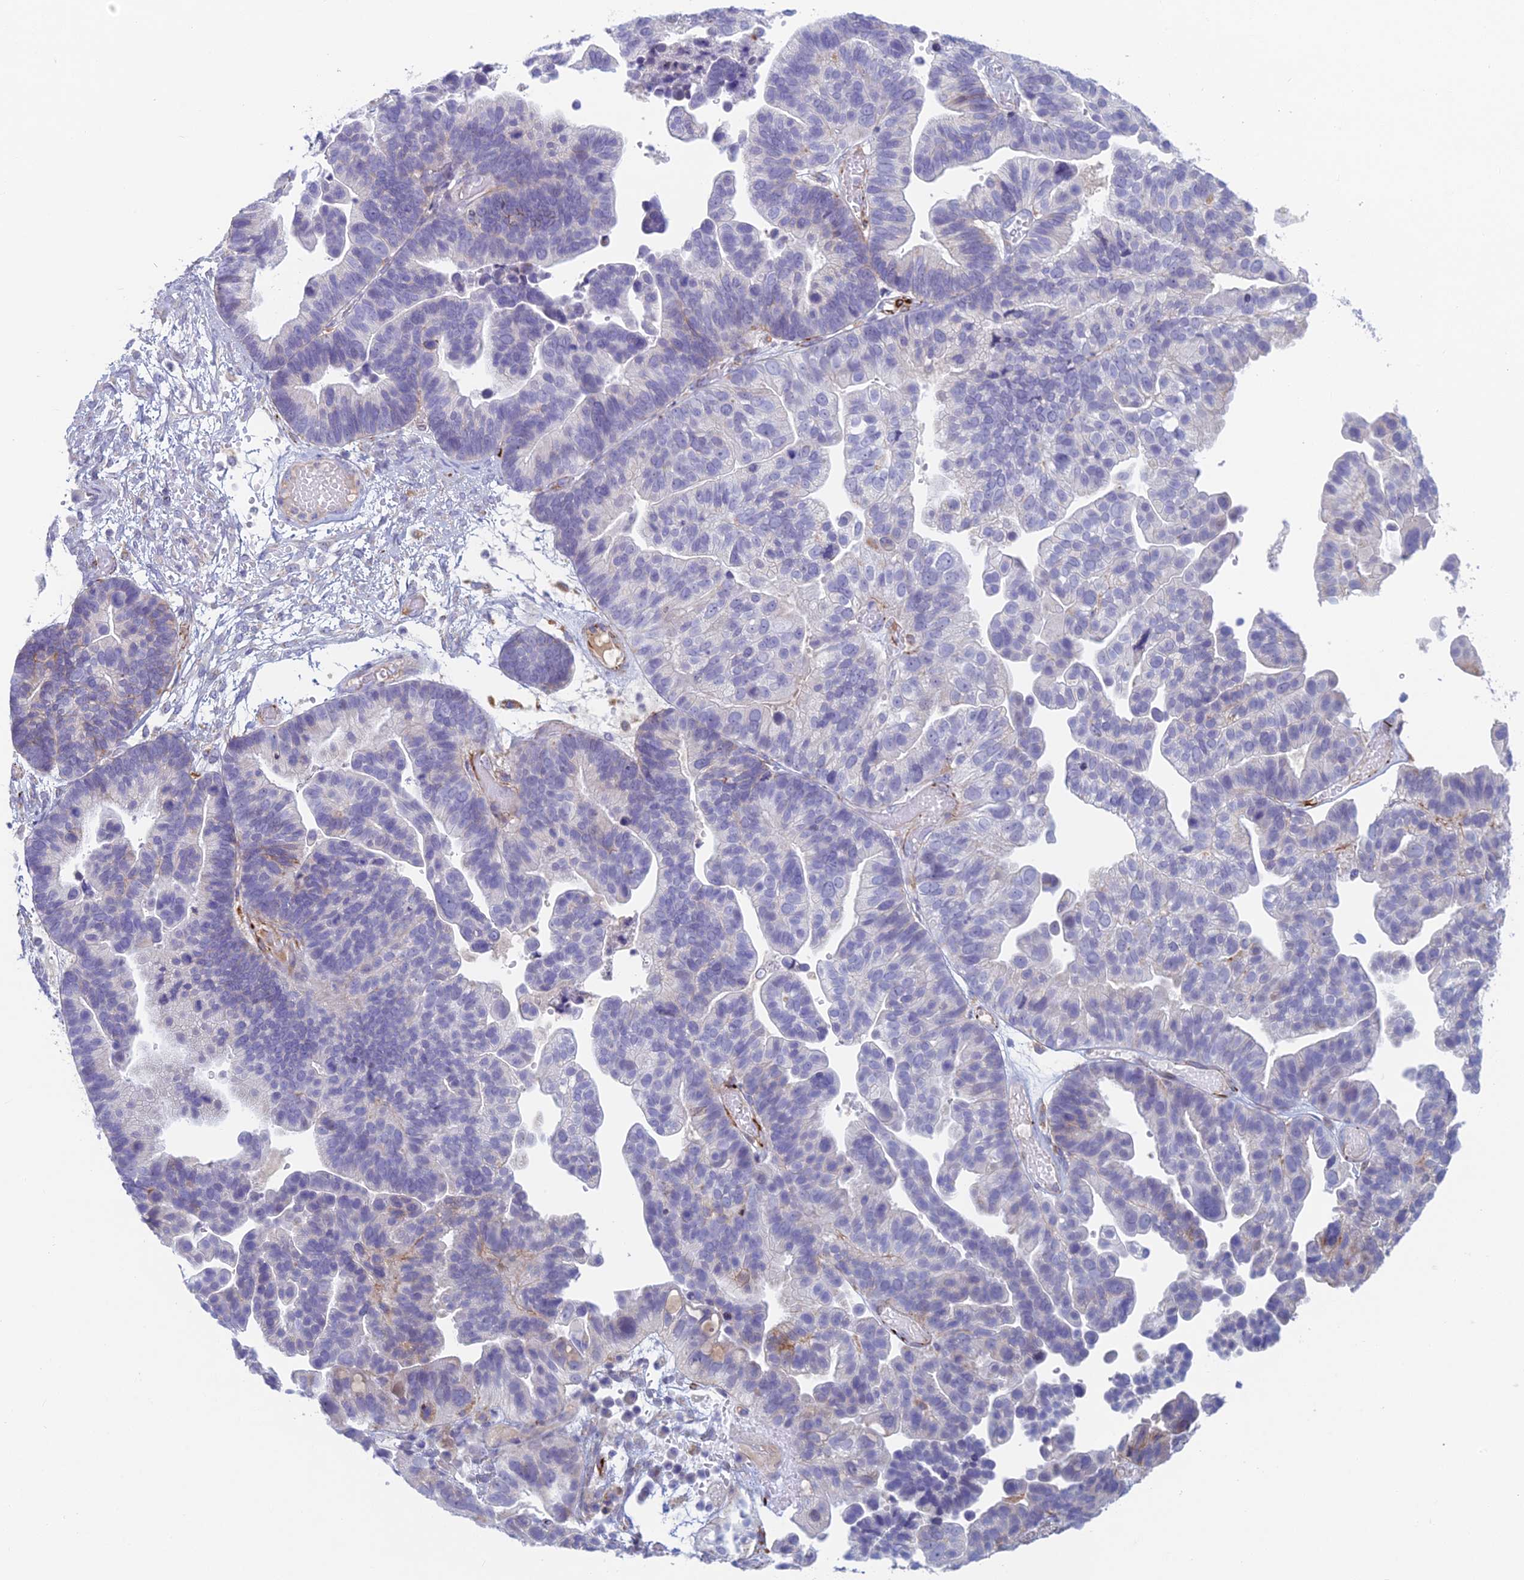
{"staining": {"intensity": "weak", "quantity": "<25%", "location": "cytoplasmic/membranous"}, "tissue": "ovarian cancer", "cell_type": "Tumor cells", "image_type": "cancer", "snomed": [{"axis": "morphology", "description": "Cystadenocarcinoma, serous, NOS"}, {"axis": "topography", "description": "Ovary"}], "caption": "Protein analysis of ovarian cancer demonstrates no significant staining in tumor cells.", "gene": "FERD3L", "patient": {"sex": "female", "age": 56}}